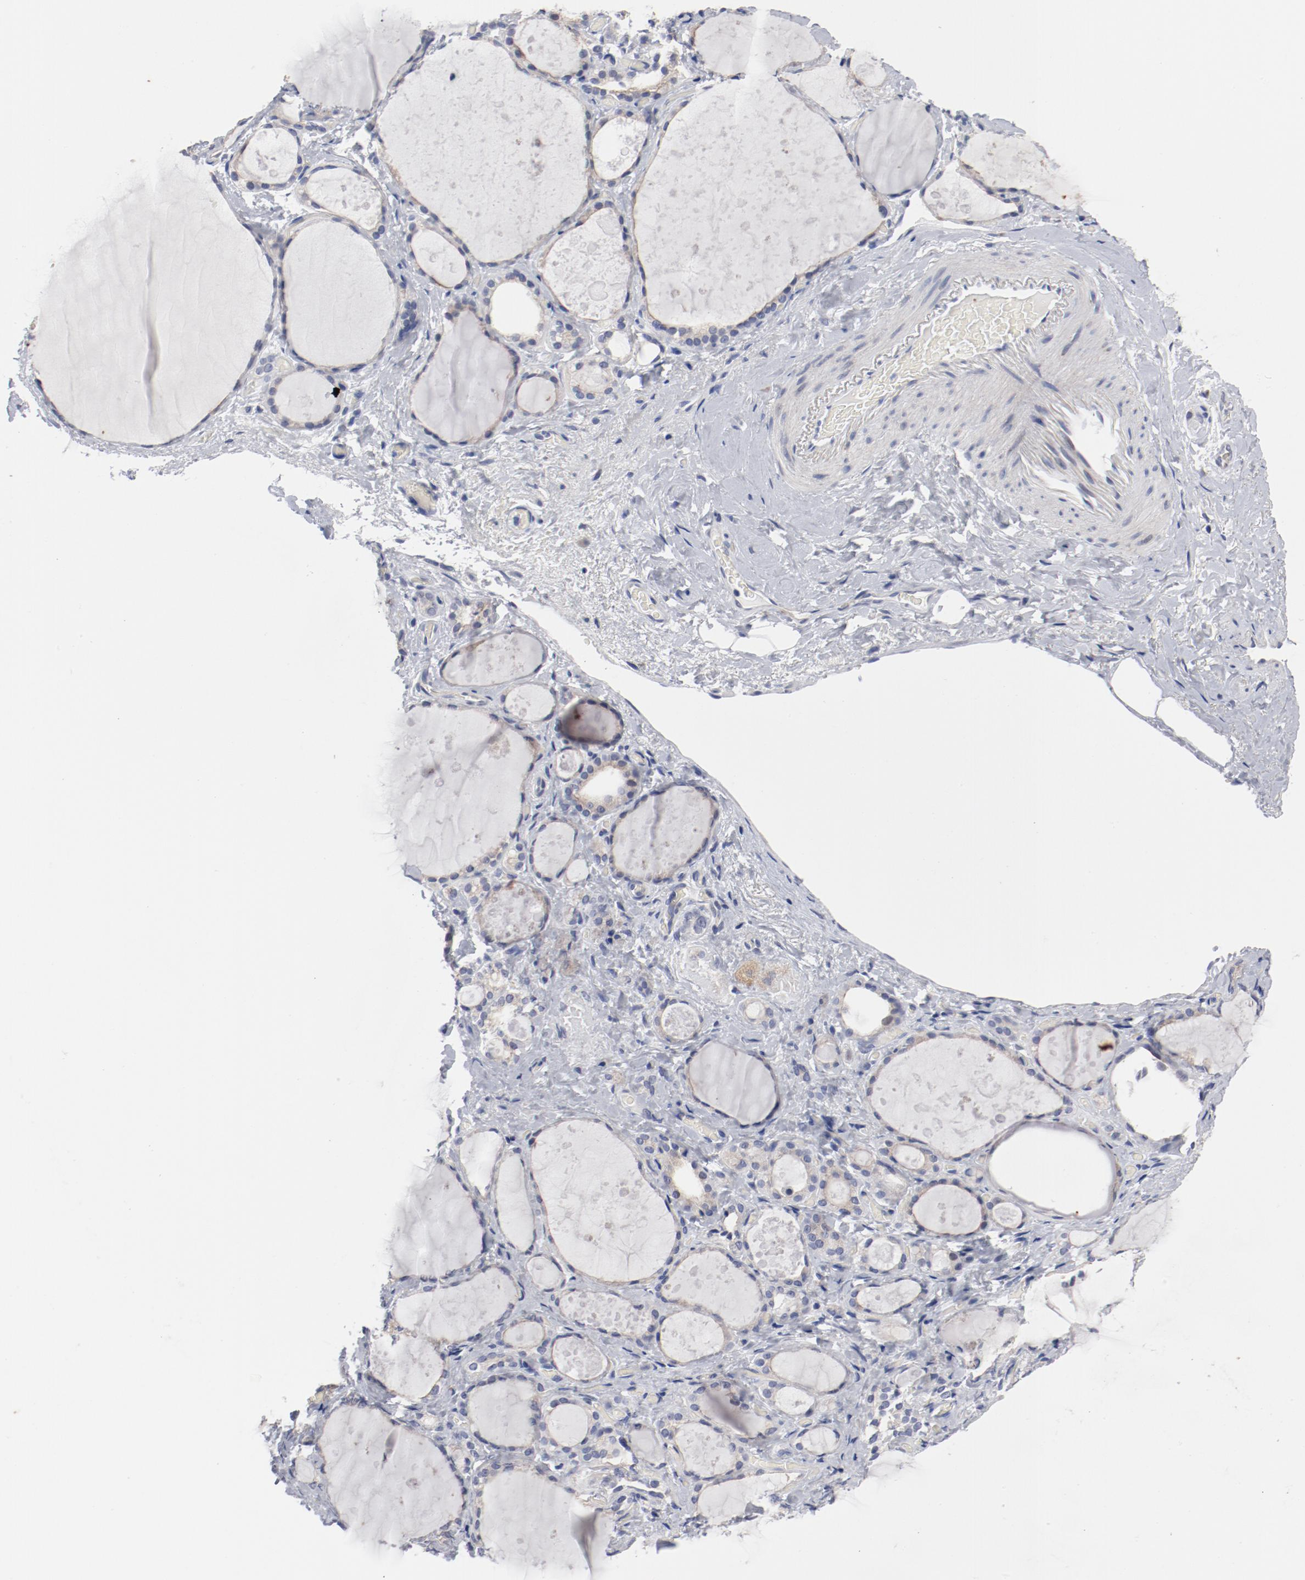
{"staining": {"intensity": "negative", "quantity": "none", "location": "none"}, "tissue": "thyroid gland", "cell_type": "Glandular cells", "image_type": "normal", "snomed": [{"axis": "morphology", "description": "Normal tissue, NOS"}, {"axis": "topography", "description": "Thyroid gland"}], "caption": "DAB (3,3'-diaminobenzidine) immunohistochemical staining of benign human thyroid gland demonstrates no significant expression in glandular cells.", "gene": "GPR143", "patient": {"sex": "female", "age": 75}}